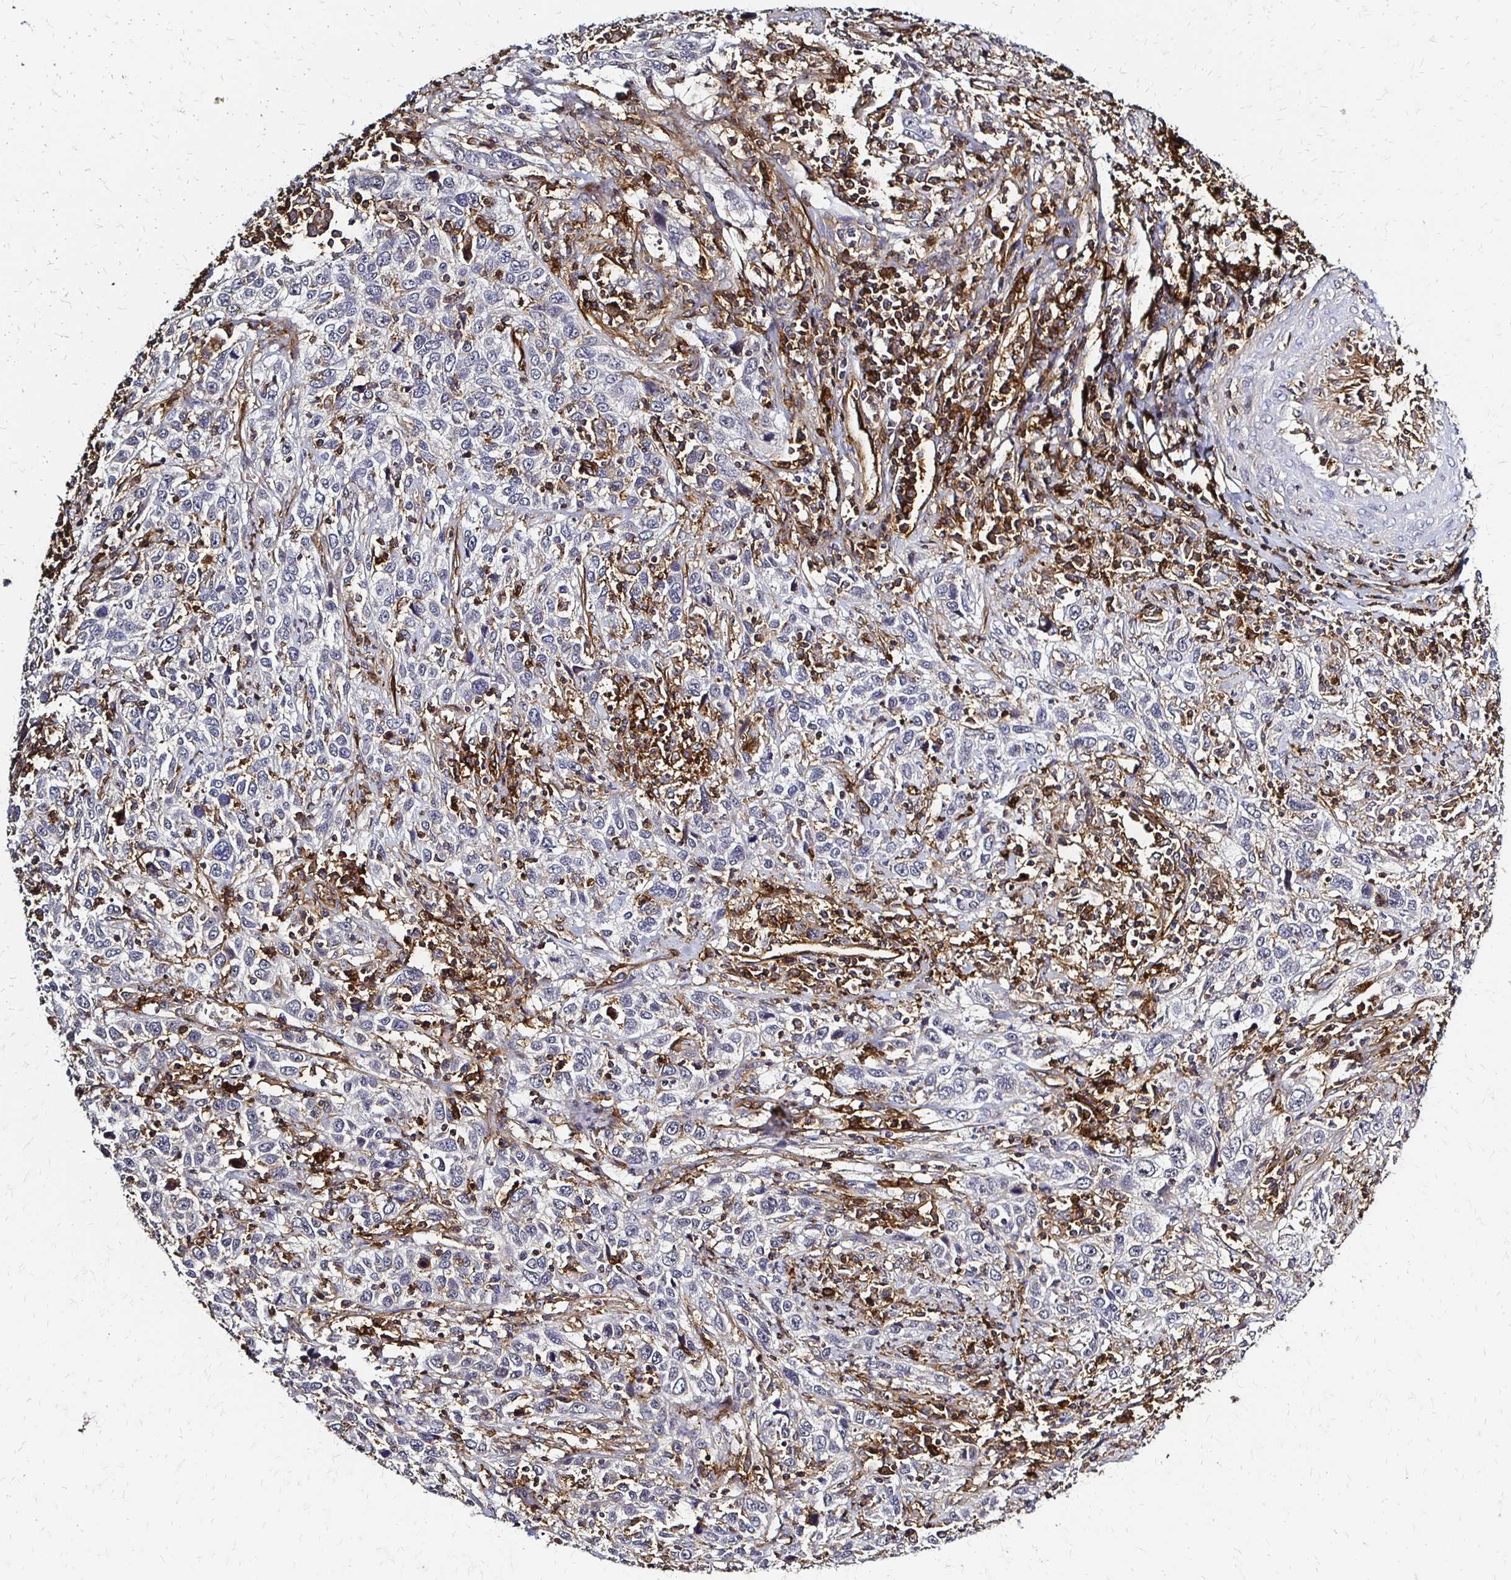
{"staining": {"intensity": "negative", "quantity": "none", "location": "none"}, "tissue": "cervical cancer", "cell_type": "Tumor cells", "image_type": "cancer", "snomed": [{"axis": "morphology", "description": "Squamous cell carcinoma, NOS"}, {"axis": "topography", "description": "Cervix"}], "caption": "High magnification brightfield microscopy of cervical cancer (squamous cell carcinoma) stained with DAB (brown) and counterstained with hematoxylin (blue): tumor cells show no significant positivity. Brightfield microscopy of IHC stained with DAB (brown) and hematoxylin (blue), captured at high magnification.", "gene": "SLC9A9", "patient": {"sex": "female", "age": 46}}